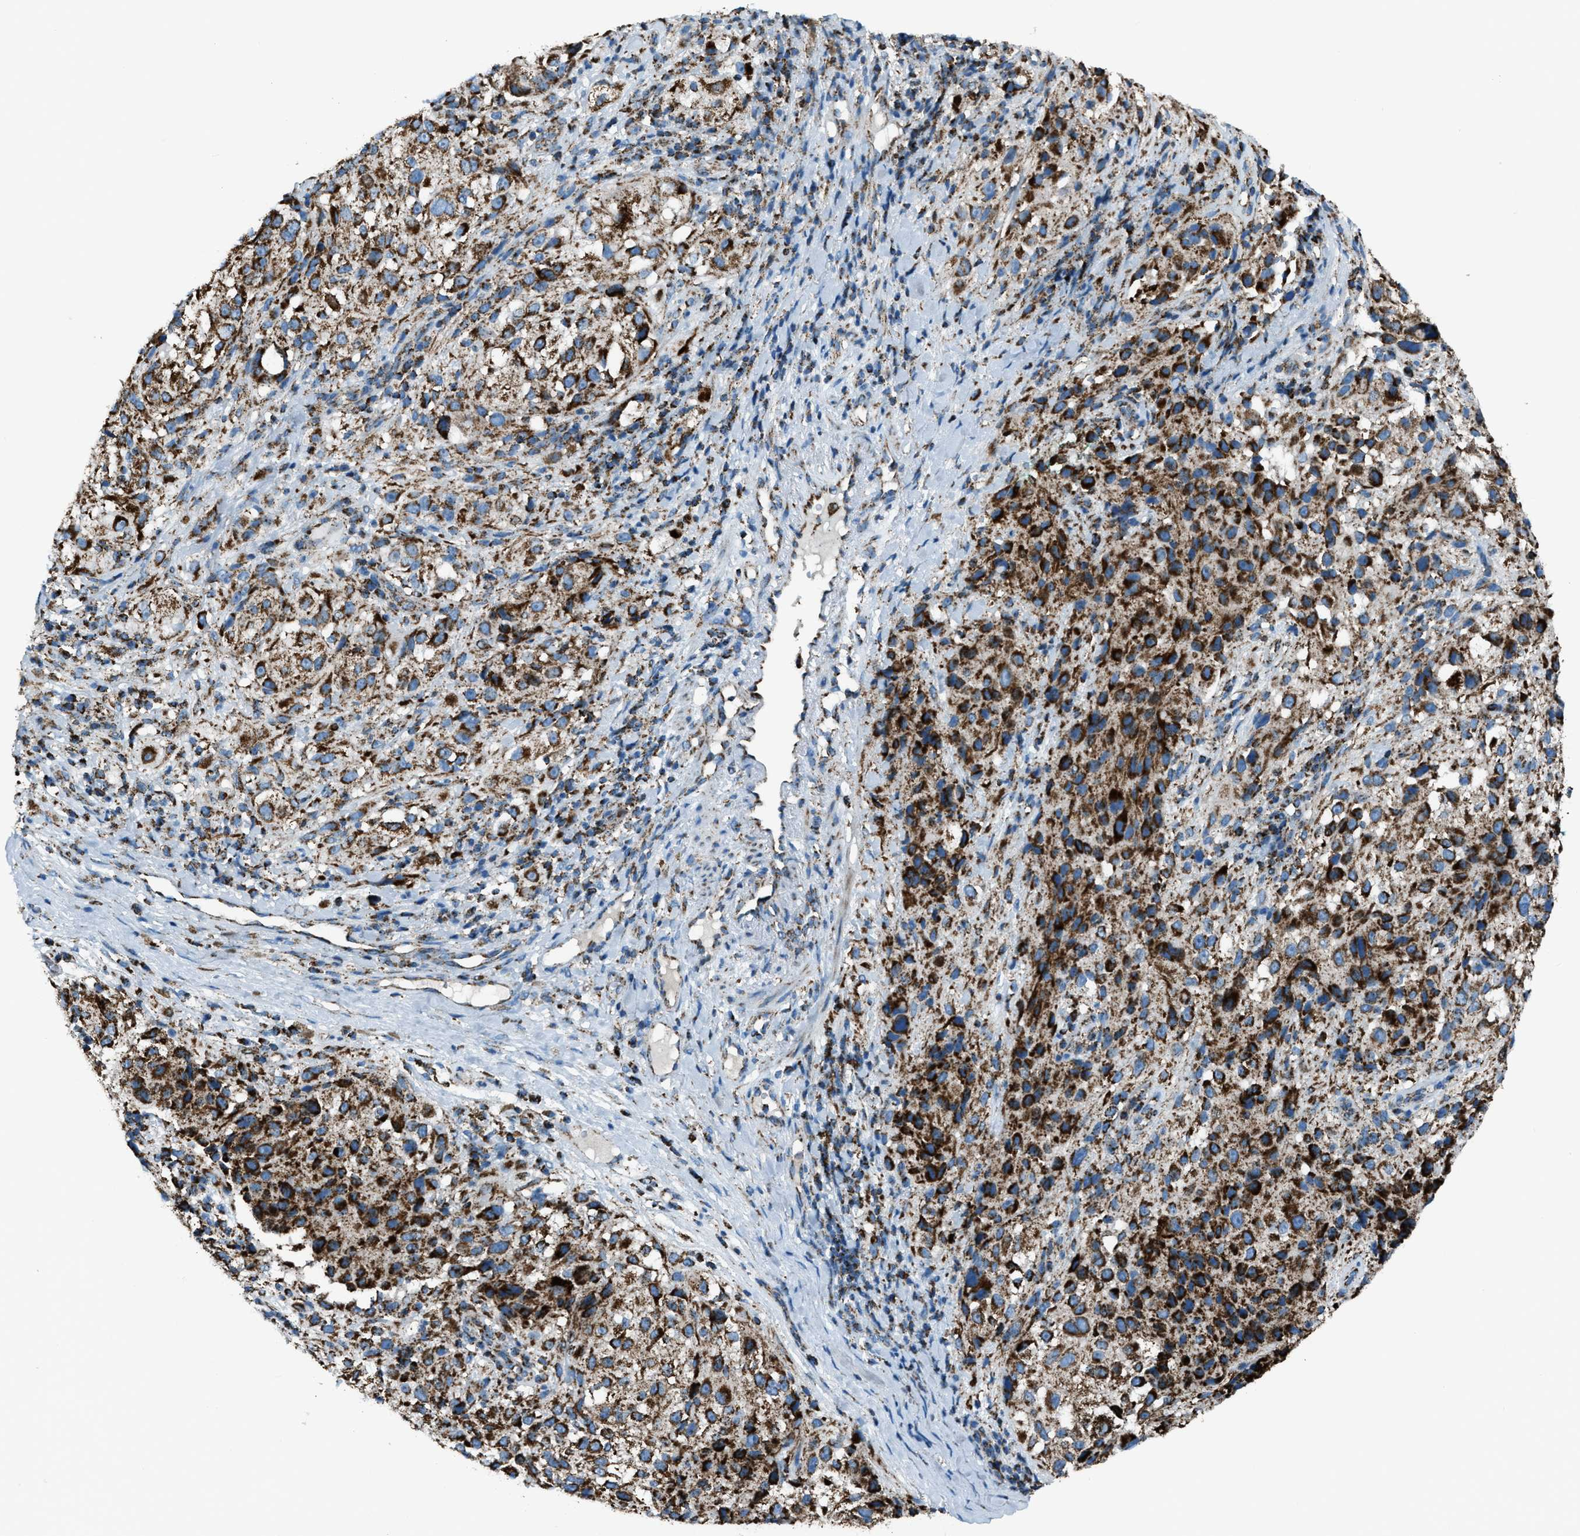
{"staining": {"intensity": "strong", "quantity": ">75%", "location": "cytoplasmic/membranous"}, "tissue": "melanoma", "cell_type": "Tumor cells", "image_type": "cancer", "snomed": [{"axis": "morphology", "description": "Necrosis, NOS"}, {"axis": "morphology", "description": "Malignant melanoma, NOS"}, {"axis": "topography", "description": "Skin"}], "caption": "This is an image of immunohistochemistry (IHC) staining of malignant melanoma, which shows strong expression in the cytoplasmic/membranous of tumor cells.", "gene": "MDH2", "patient": {"sex": "female", "age": 87}}